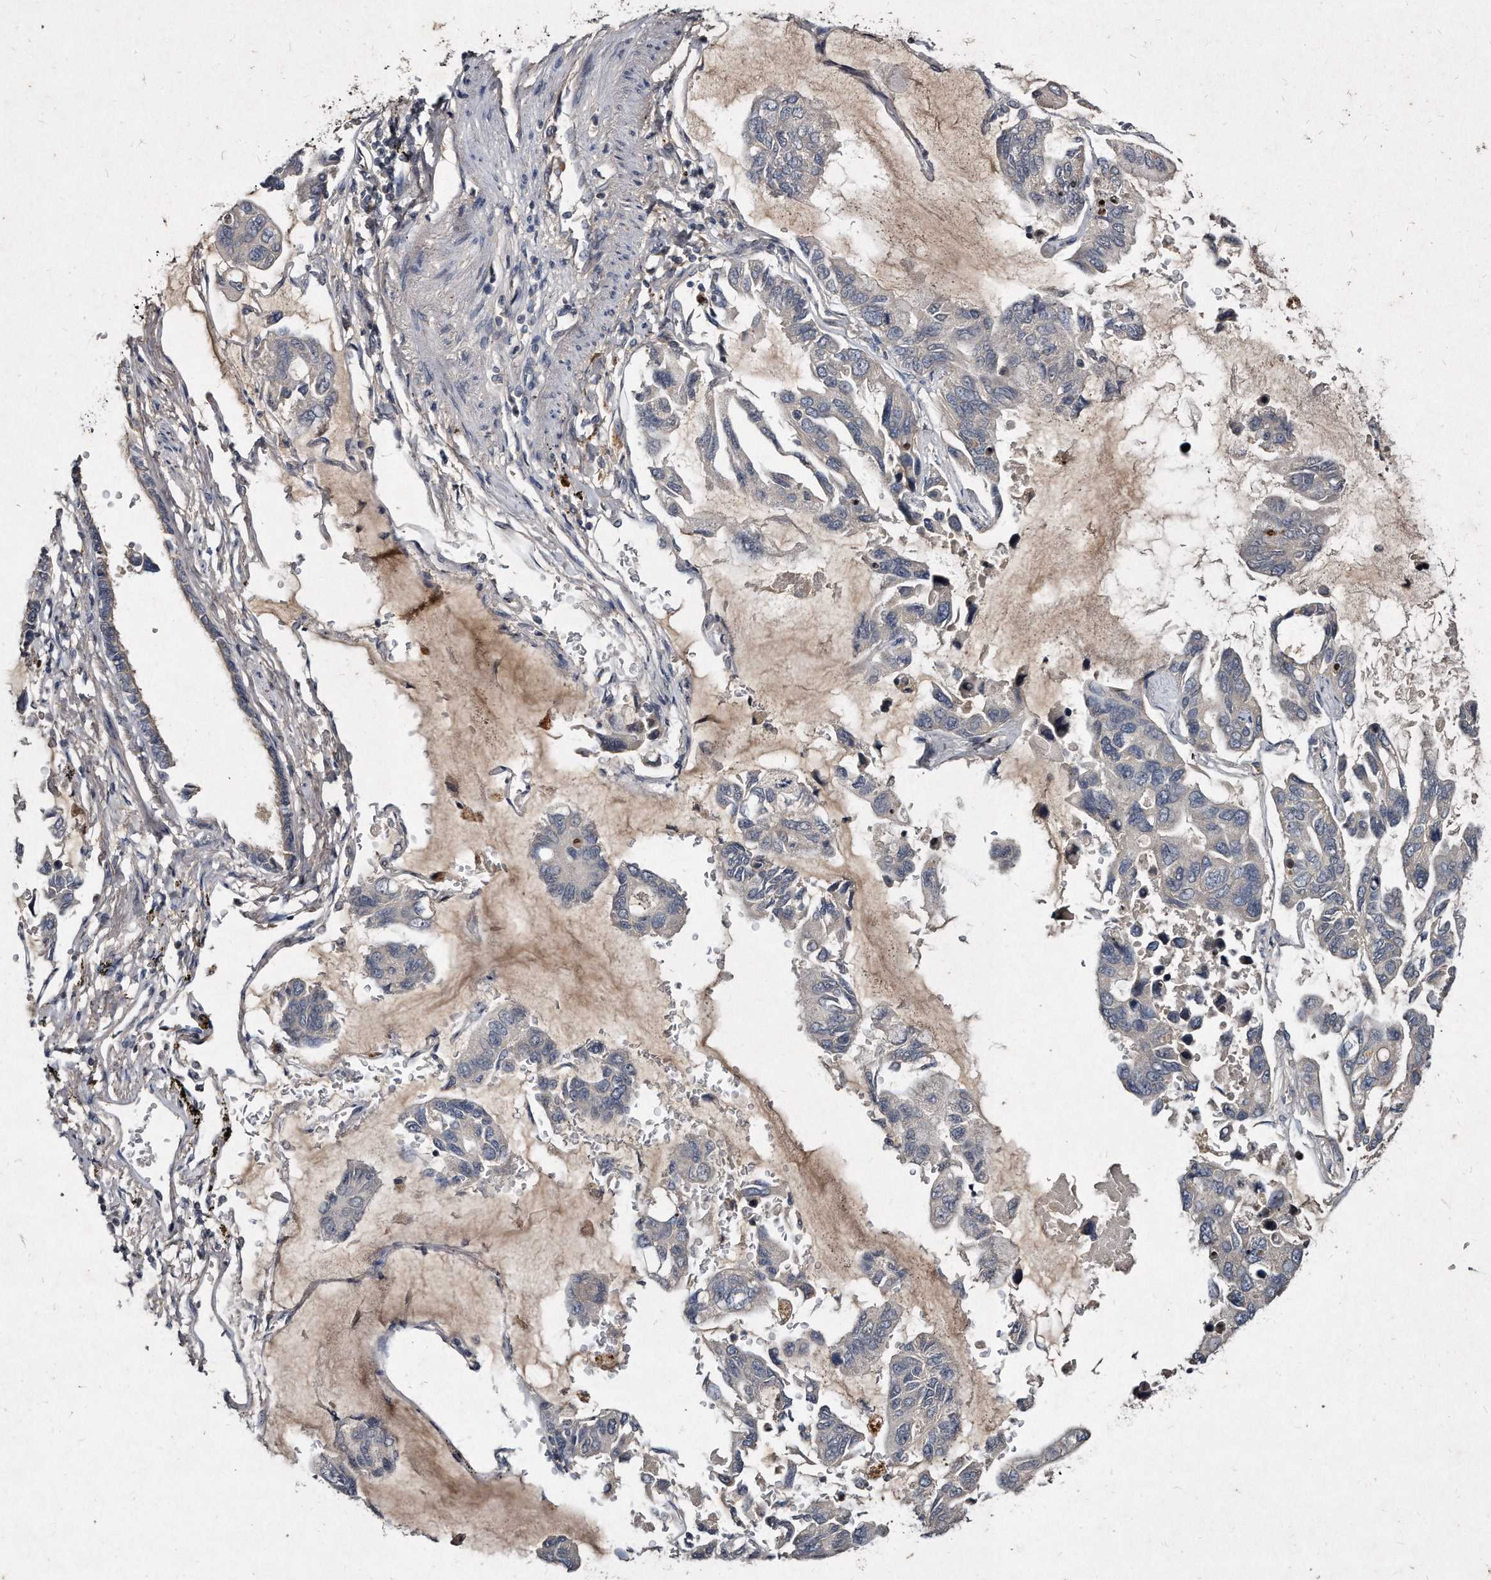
{"staining": {"intensity": "negative", "quantity": "none", "location": "none"}, "tissue": "lung cancer", "cell_type": "Tumor cells", "image_type": "cancer", "snomed": [{"axis": "morphology", "description": "Adenocarcinoma, NOS"}, {"axis": "topography", "description": "Lung"}], "caption": "A photomicrograph of lung adenocarcinoma stained for a protein demonstrates no brown staining in tumor cells. Nuclei are stained in blue.", "gene": "KLHDC3", "patient": {"sex": "male", "age": 64}}